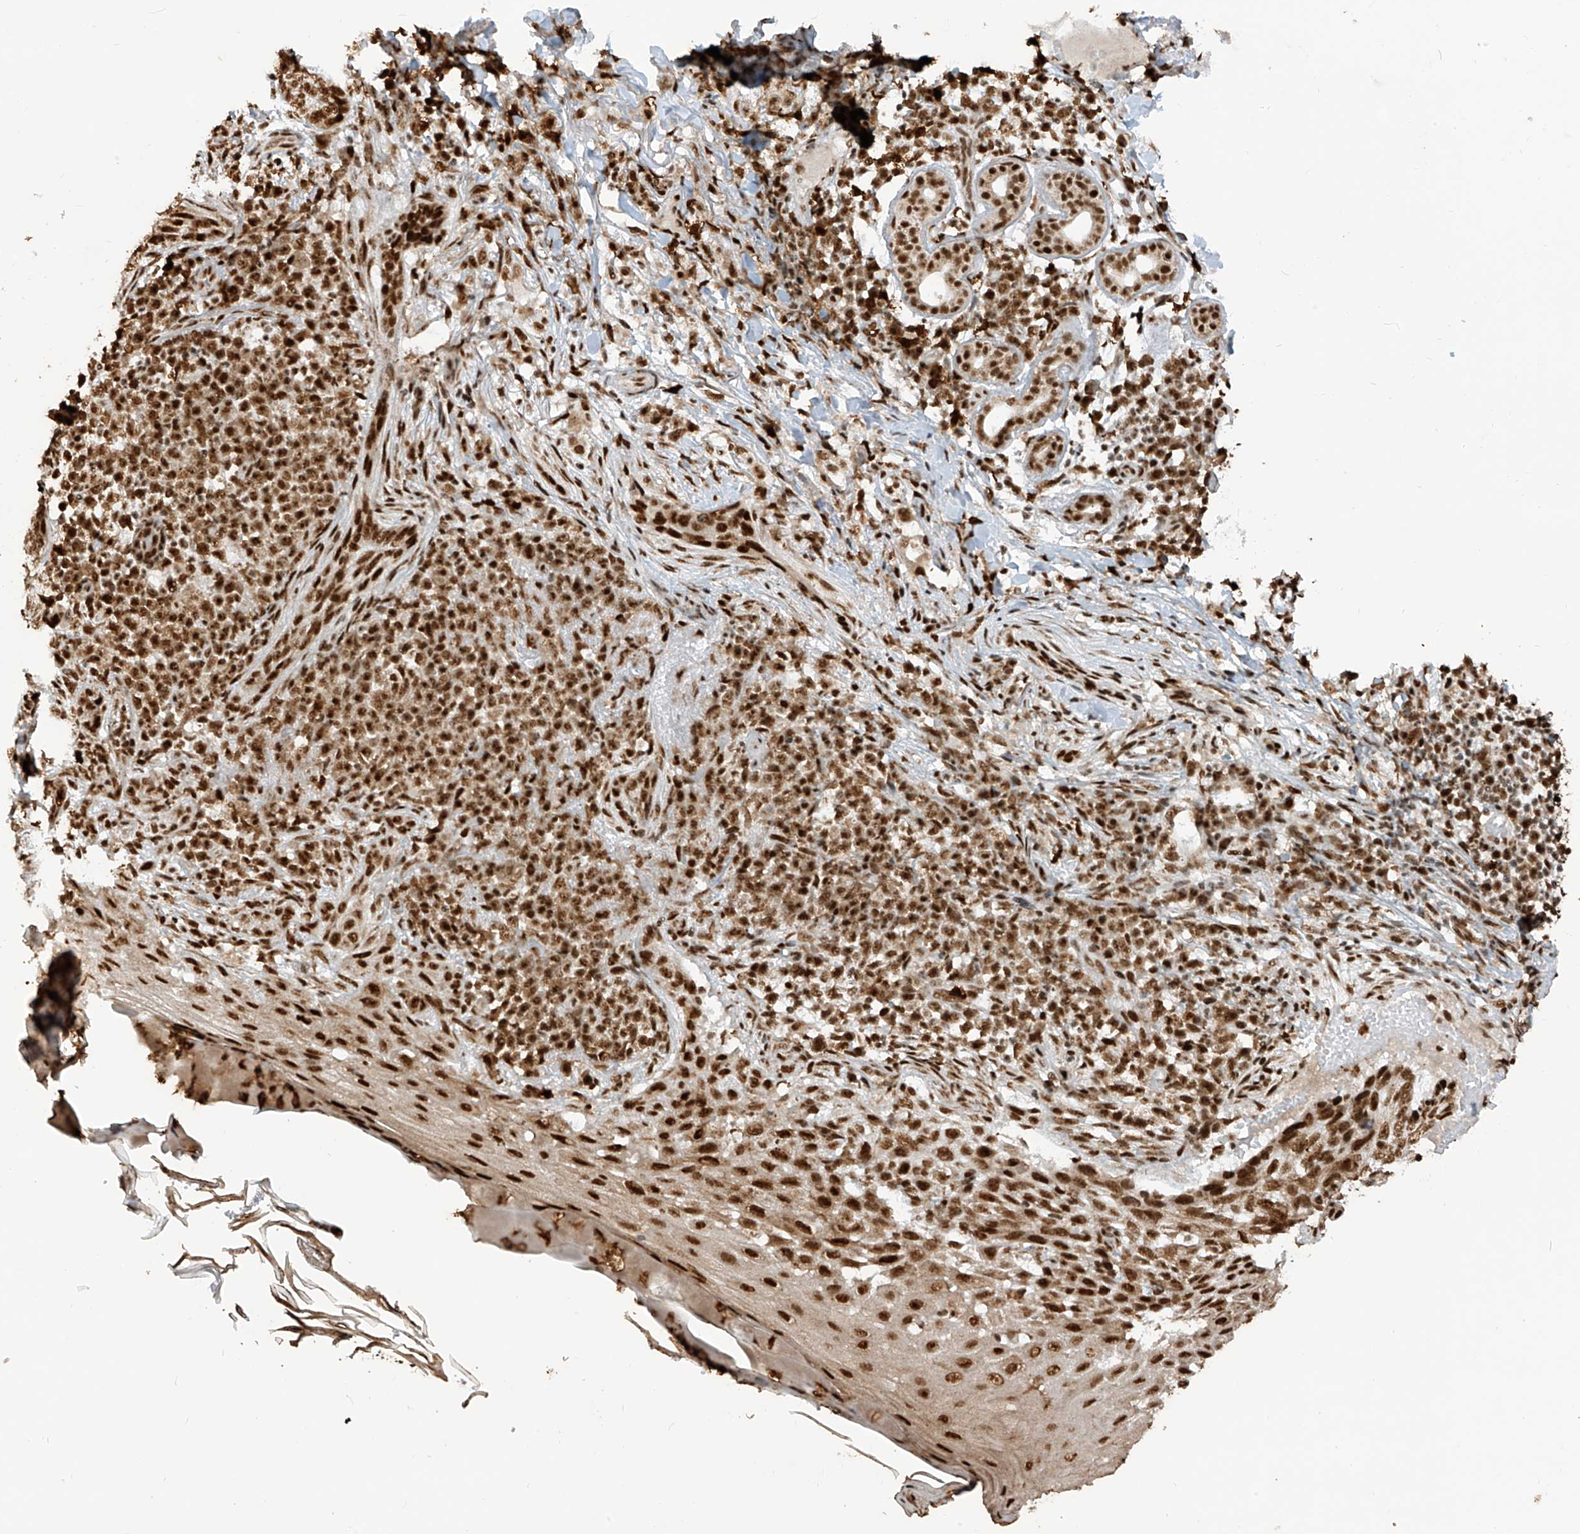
{"staining": {"intensity": "strong", "quantity": ">75%", "location": "cytoplasmic/membranous,nuclear"}, "tissue": "skin cancer", "cell_type": "Tumor cells", "image_type": "cancer", "snomed": [{"axis": "morphology", "description": "Basal cell carcinoma"}, {"axis": "topography", "description": "Skin"}], "caption": "This is a photomicrograph of immunohistochemistry (IHC) staining of skin cancer (basal cell carcinoma), which shows strong expression in the cytoplasmic/membranous and nuclear of tumor cells.", "gene": "LBH", "patient": {"sex": "male", "age": 85}}